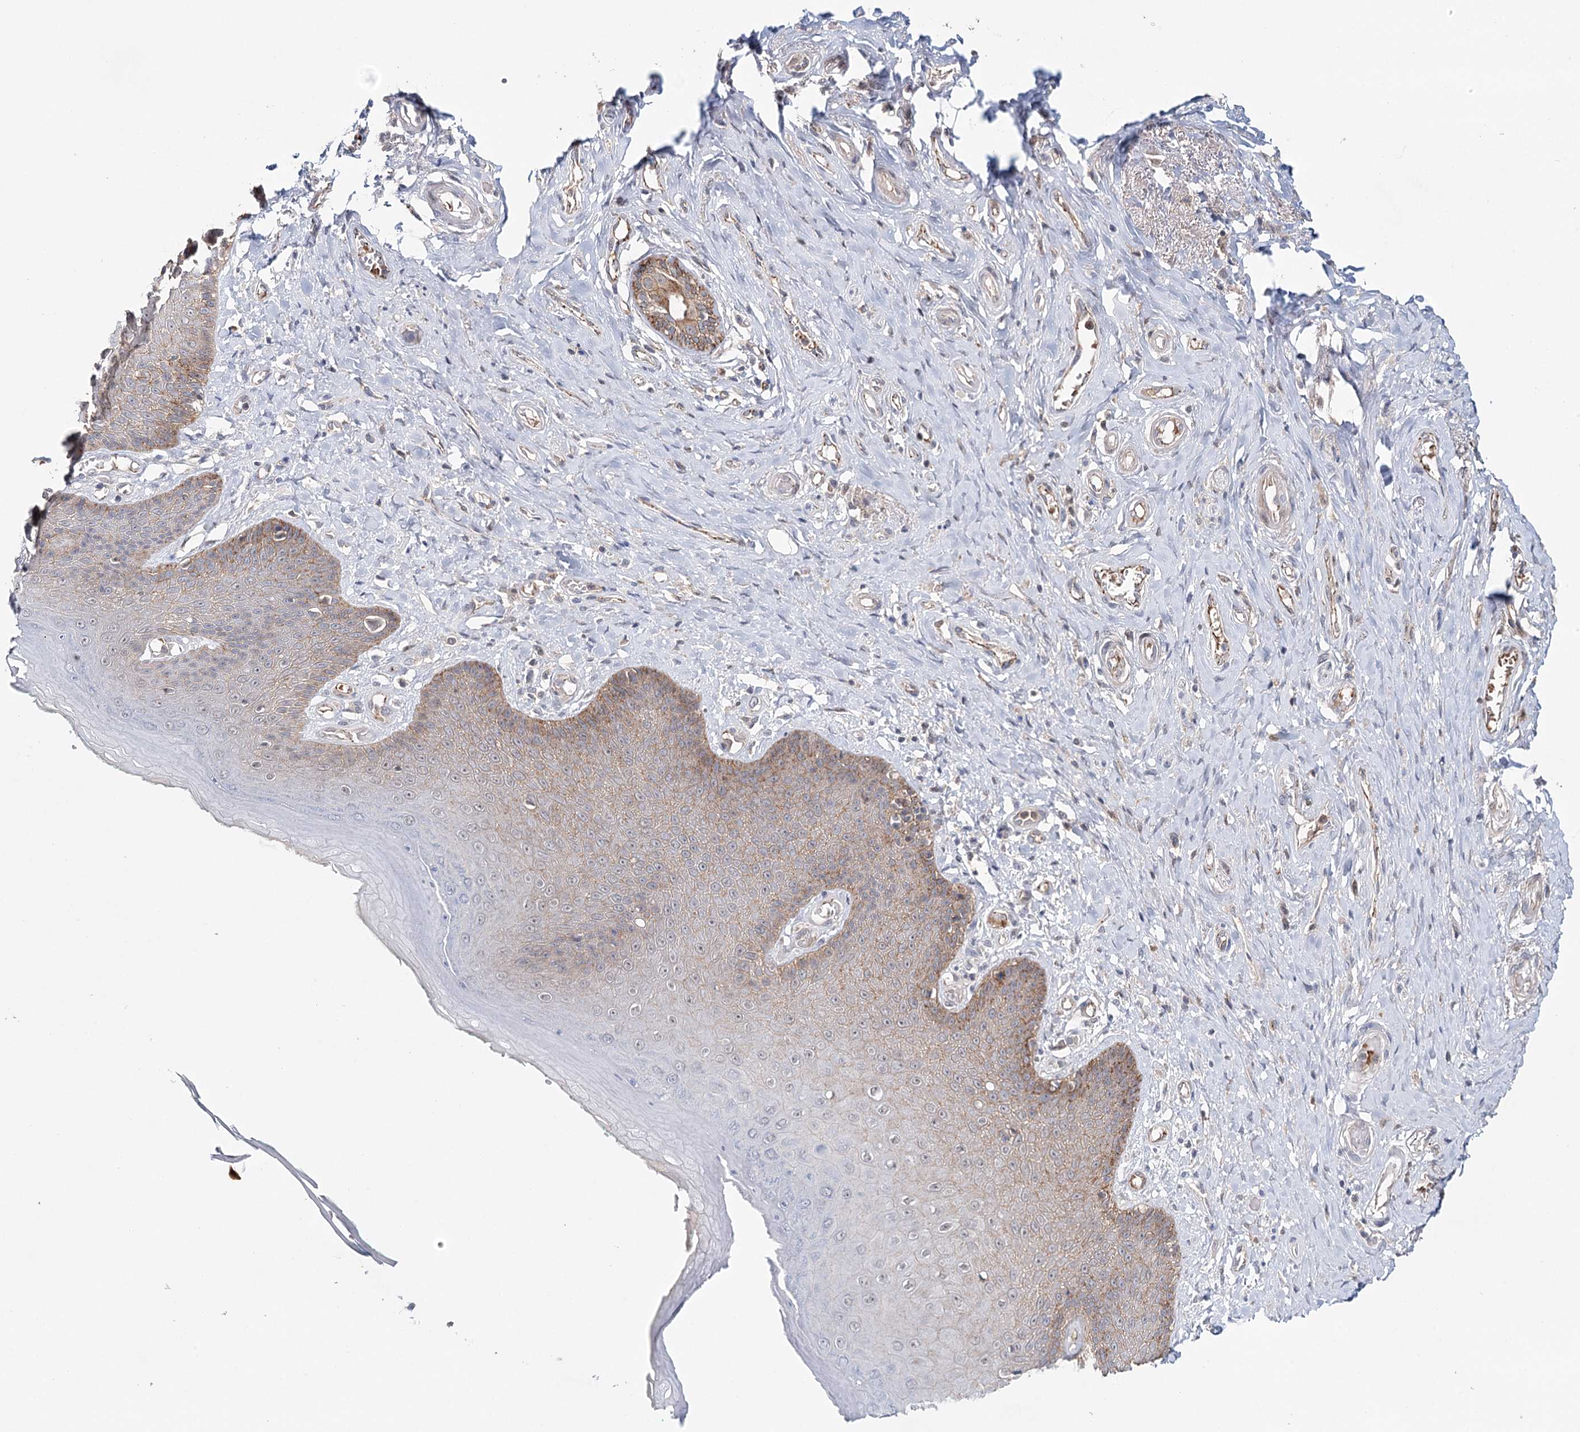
{"staining": {"intensity": "weak", "quantity": "25%-75%", "location": "cytoplasmic/membranous"}, "tissue": "skin", "cell_type": "Epidermal cells", "image_type": "normal", "snomed": [{"axis": "morphology", "description": "Normal tissue, NOS"}, {"axis": "topography", "description": "Anal"}], "caption": "Immunohistochemical staining of normal human skin reveals low levels of weak cytoplasmic/membranous expression in approximately 25%-75% of epidermal cells. The staining was performed using DAB (3,3'-diaminobenzidine) to visualize the protein expression in brown, while the nuclei were stained in blue with hematoxylin (Magnification: 20x).", "gene": "PKP4", "patient": {"sex": "male", "age": 78}}